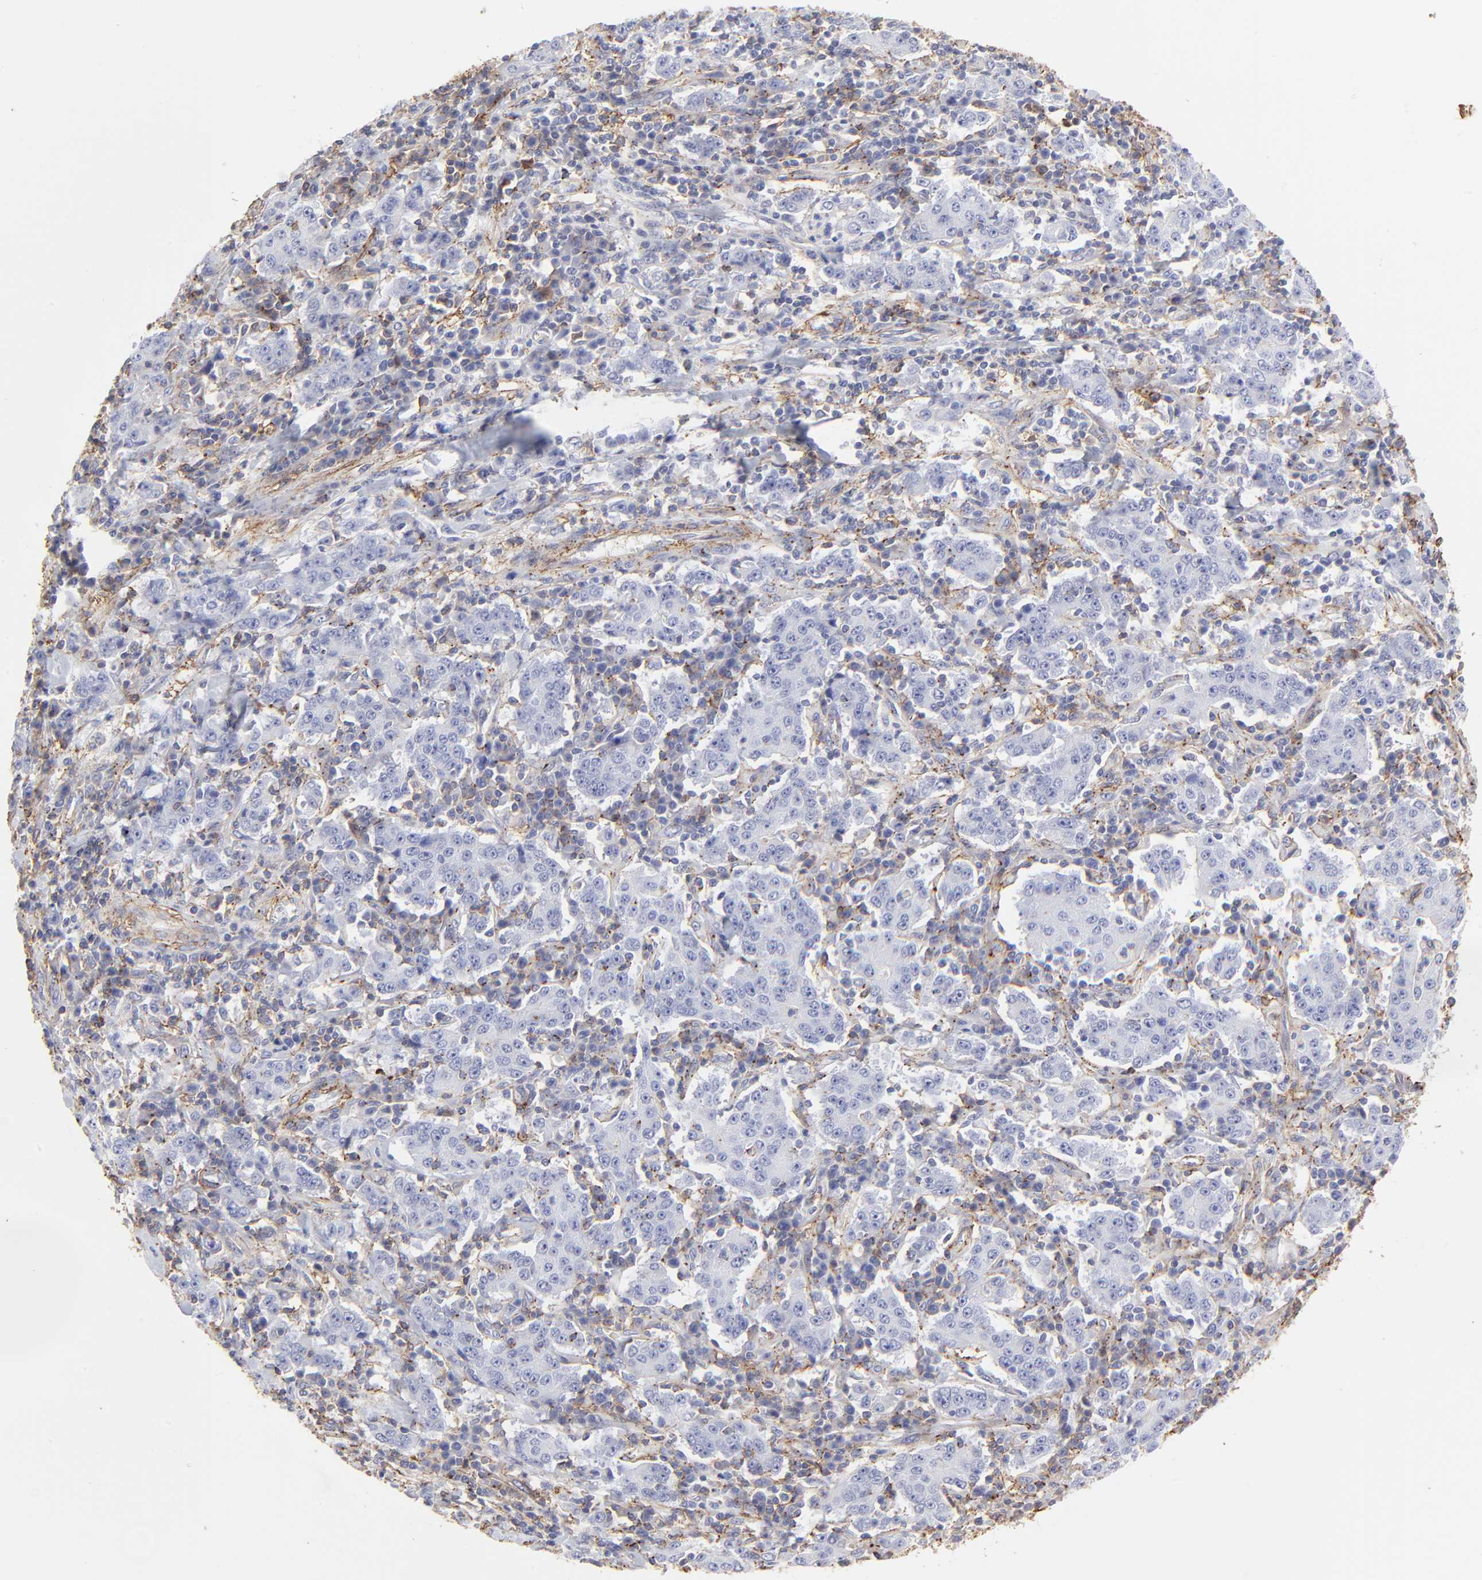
{"staining": {"intensity": "negative", "quantity": "none", "location": "none"}, "tissue": "stomach cancer", "cell_type": "Tumor cells", "image_type": "cancer", "snomed": [{"axis": "morphology", "description": "Normal tissue, NOS"}, {"axis": "morphology", "description": "Adenocarcinoma, NOS"}, {"axis": "topography", "description": "Stomach, upper"}, {"axis": "topography", "description": "Stomach"}], "caption": "IHC image of neoplastic tissue: stomach adenocarcinoma stained with DAB (3,3'-diaminobenzidine) shows no significant protein positivity in tumor cells.", "gene": "ANXA6", "patient": {"sex": "male", "age": 59}}